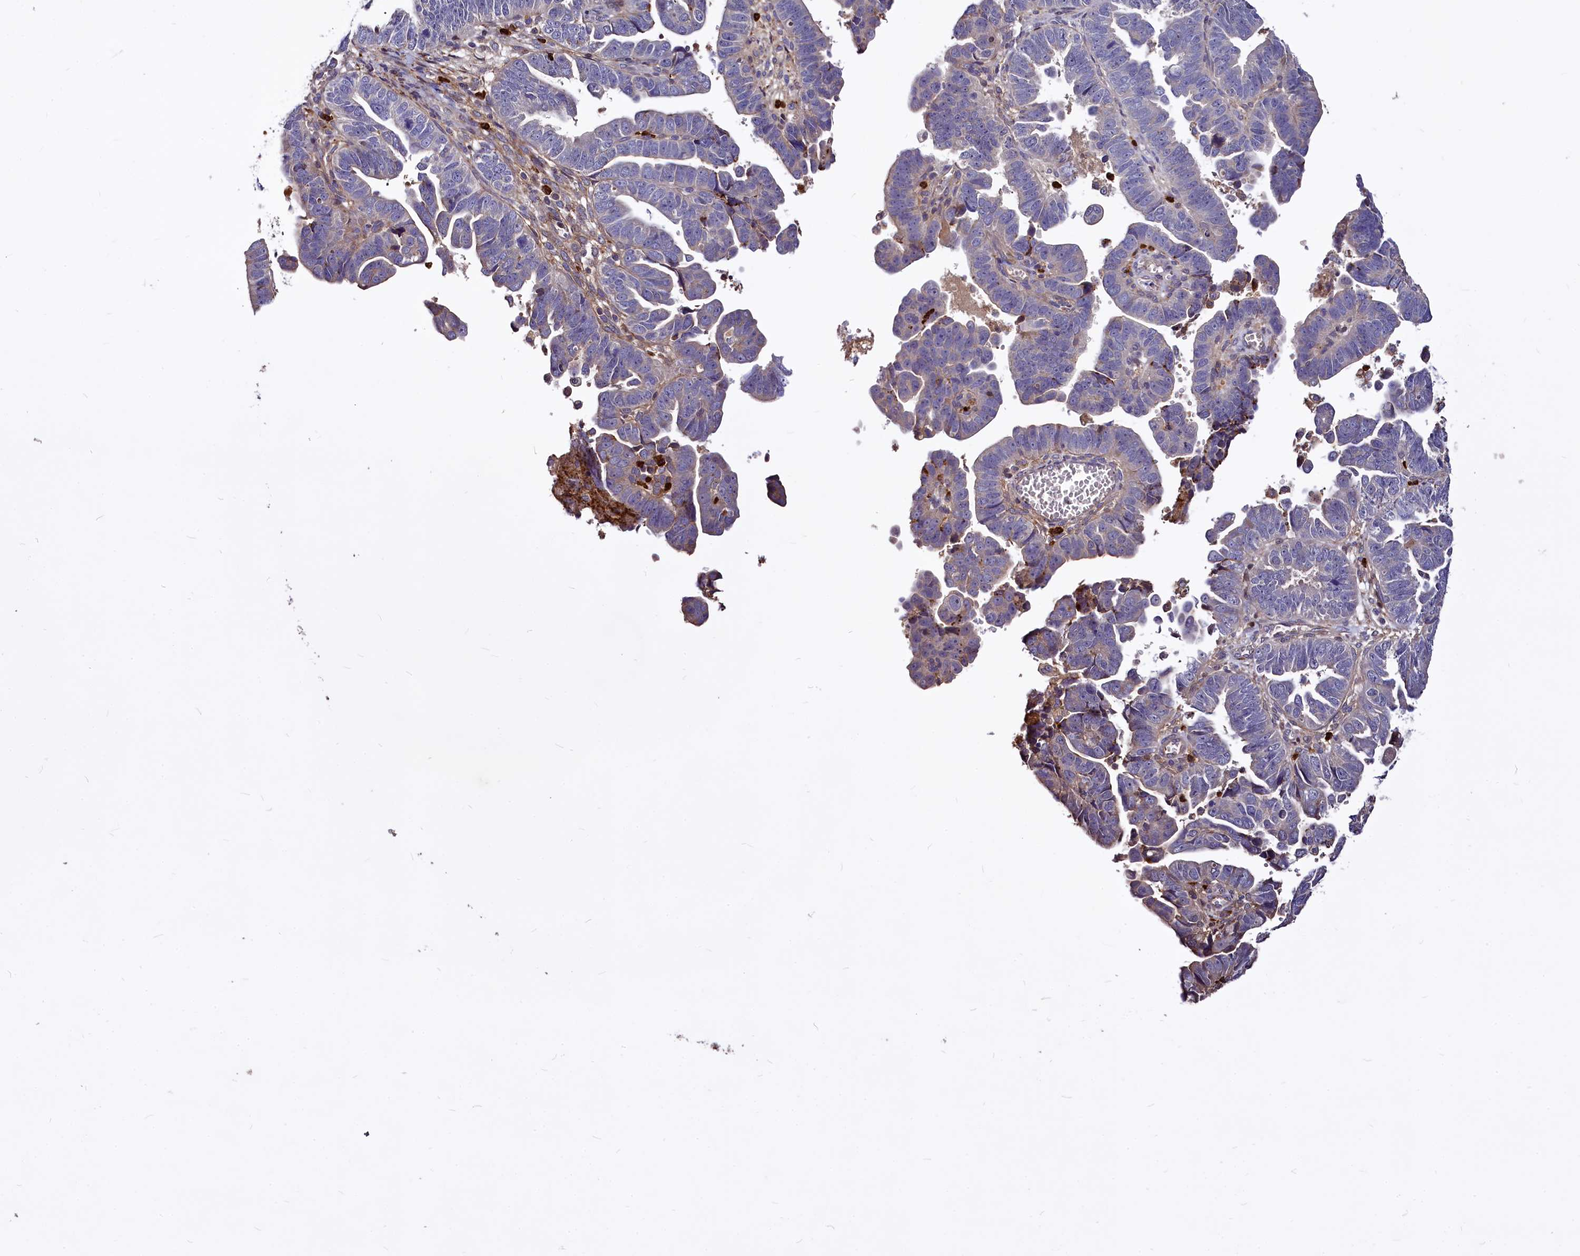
{"staining": {"intensity": "weak", "quantity": "<25%", "location": "cytoplasmic/membranous"}, "tissue": "endometrial cancer", "cell_type": "Tumor cells", "image_type": "cancer", "snomed": [{"axis": "morphology", "description": "Adenocarcinoma, NOS"}, {"axis": "topography", "description": "Endometrium"}], "caption": "Human endometrial cancer (adenocarcinoma) stained for a protein using immunohistochemistry reveals no staining in tumor cells.", "gene": "ATG101", "patient": {"sex": "female", "age": 75}}